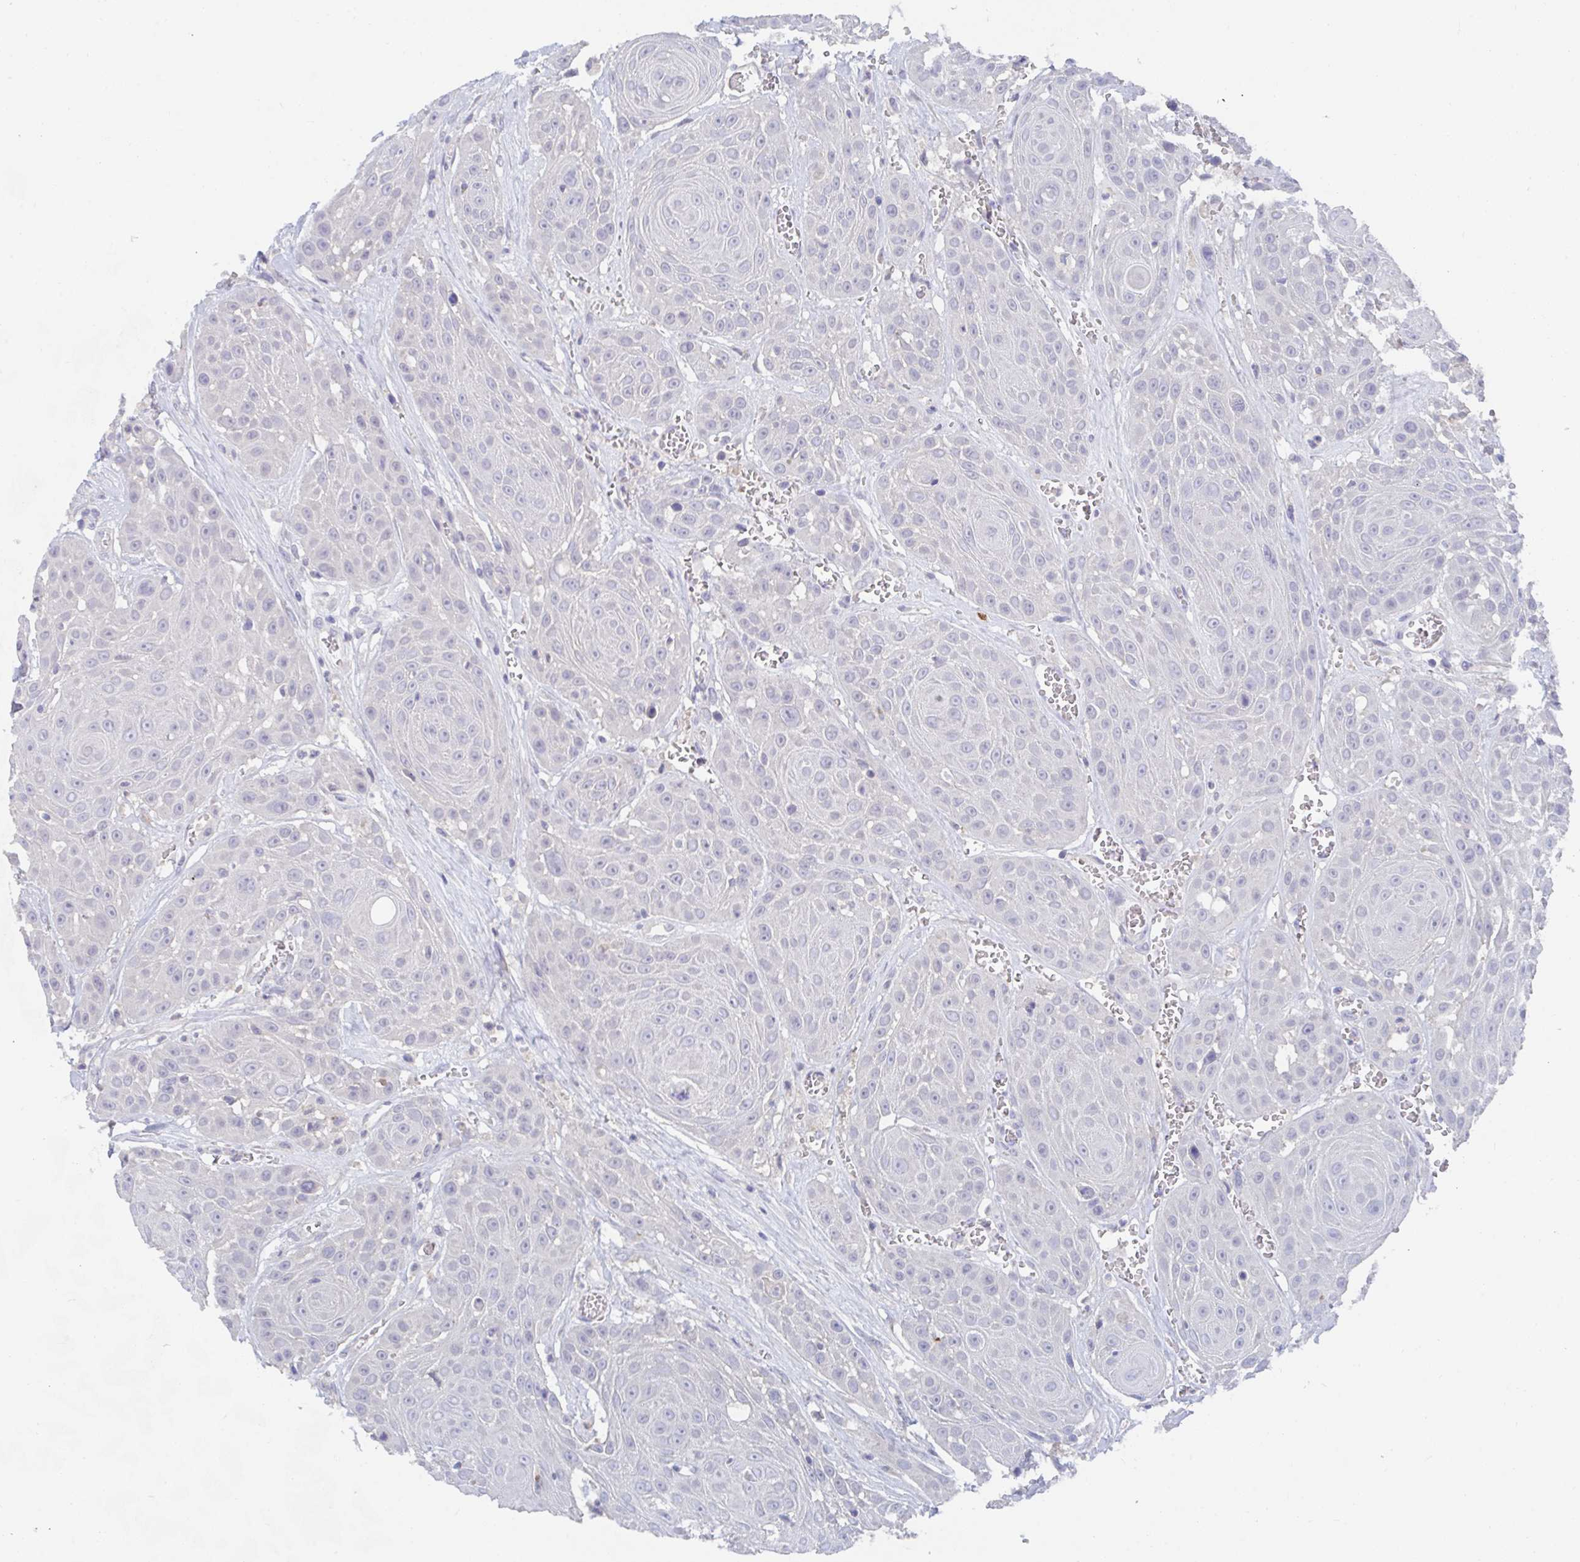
{"staining": {"intensity": "negative", "quantity": "none", "location": "none"}, "tissue": "head and neck cancer", "cell_type": "Tumor cells", "image_type": "cancer", "snomed": [{"axis": "morphology", "description": "Squamous cell carcinoma, NOS"}, {"axis": "topography", "description": "Oral tissue"}, {"axis": "topography", "description": "Head-Neck"}], "caption": "Histopathology image shows no protein staining in tumor cells of head and neck cancer tissue.", "gene": "KCNK5", "patient": {"sex": "male", "age": 81}}